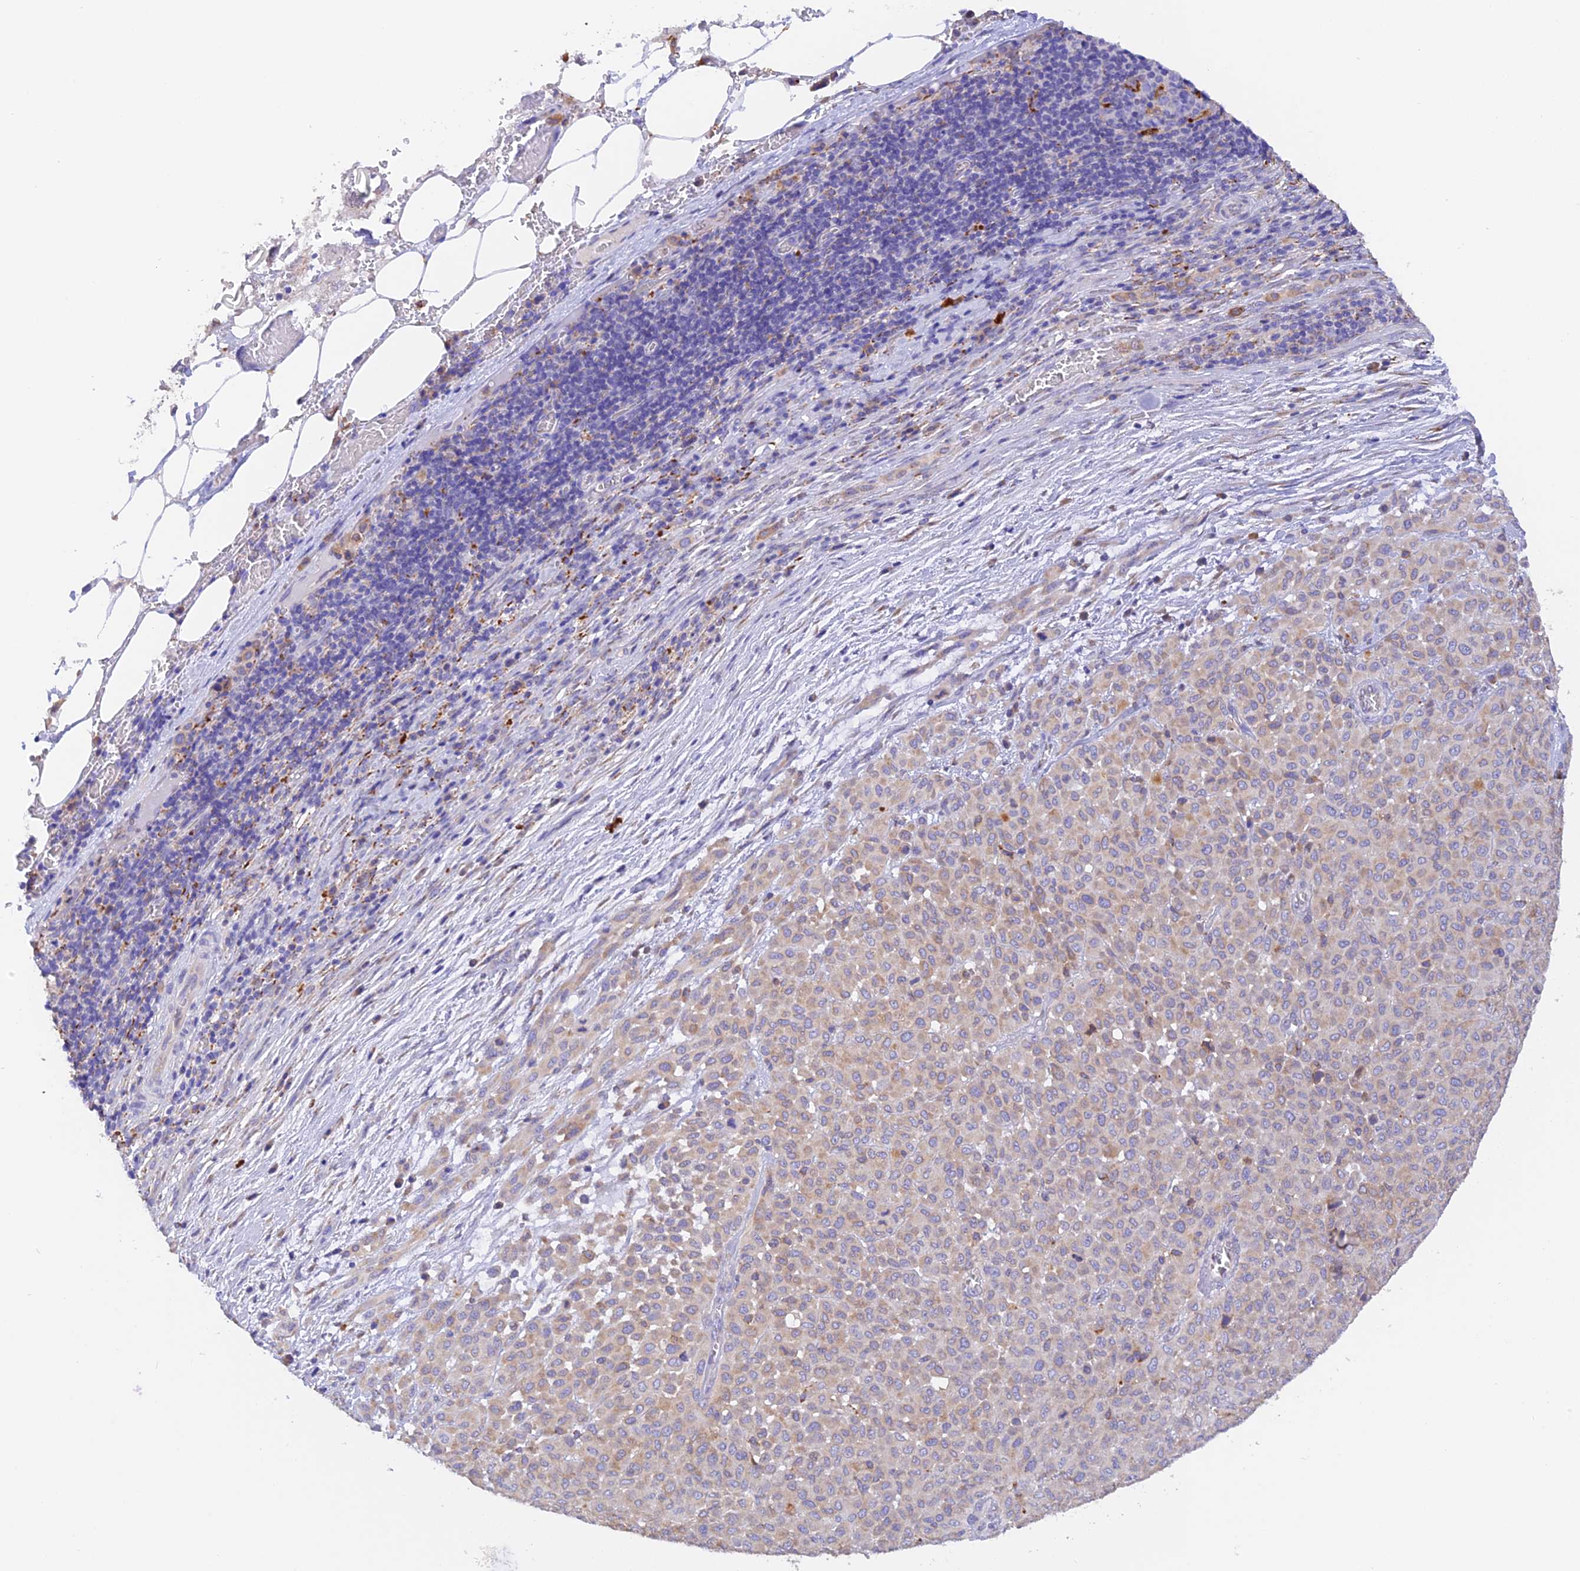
{"staining": {"intensity": "weak", "quantity": "25%-75%", "location": "cytoplasmic/membranous"}, "tissue": "melanoma", "cell_type": "Tumor cells", "image_type": "cancer", "snomed": [{"axis": "morphology", "description": "Malignant melanoma, Metastatic site"}, {"axis": "topography", "description": "Skin"}], "caption": "An image showing weak cytoplasmic/membranous positivity in approximately 25%-75% of tumor cells in malignant melanoma (metastatic site), as visualized by brown immunohistochemical staining.", "gene": "VKORC1", "patient": {"sex": "female", "age": 81}}